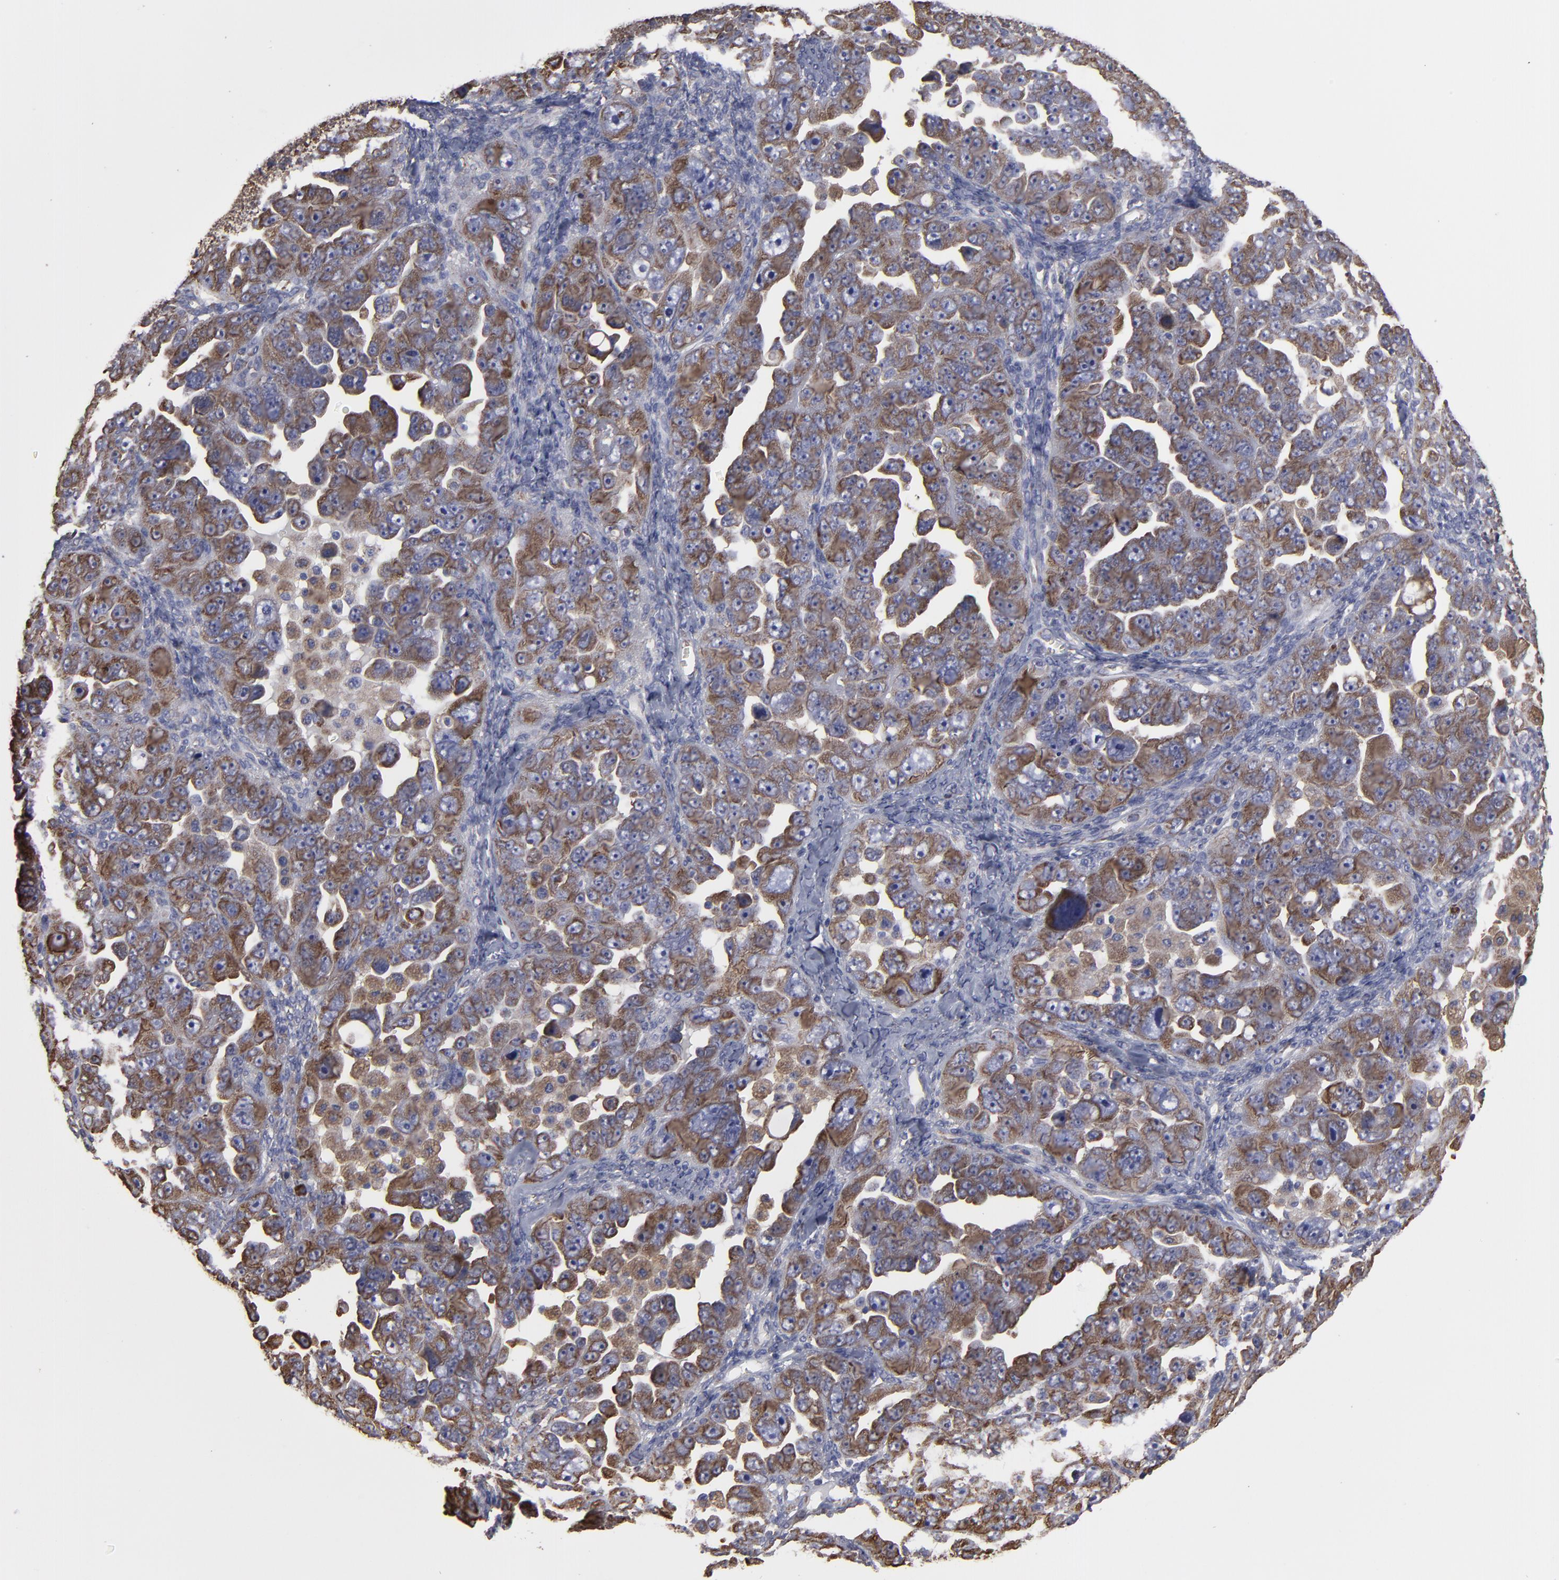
{"staining": {"intensity": "moderate", "quantity": ">75%", "location": "cytoplasmic/membranous"}, "tissue": "ovarian cancer", "cell_type": "Tumor cells", "image_type": "cancer", "snomed": [{"axis": "morphology", "description": "Cystadenocarcinoma, serous, NOS"}, {"axis": "topography", "description": "Ovary"}], "caption": "A micrograph of ovarian serous cystadenocarcinoma stained for a protein shows moderate cytoplasmic/membranous brown staining in tumor cells.", "gene": "SND1", "patient": {"sex": "female", "age": 66}}